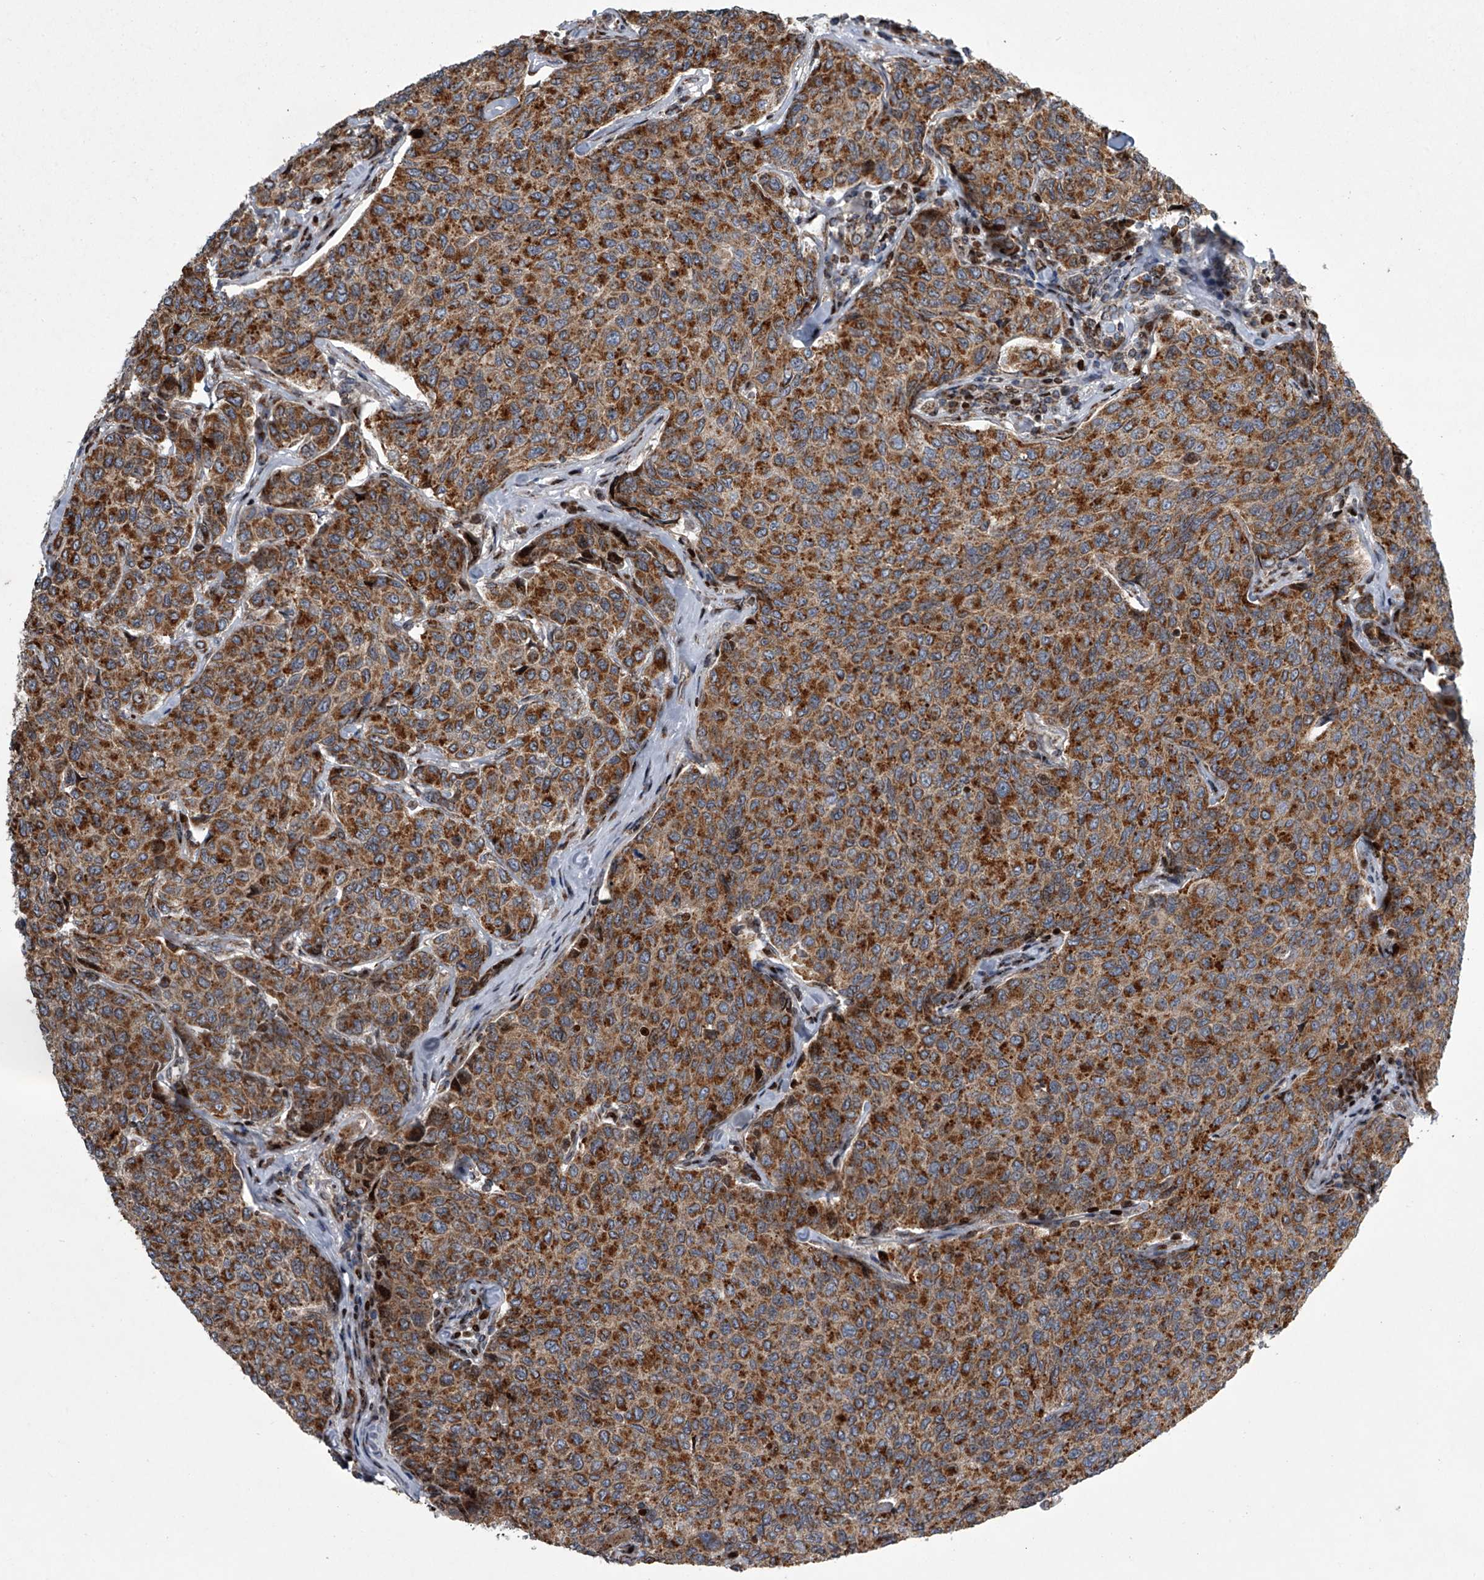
{"staining": {"intensity": "strong", "quantity": ">75%", "location": "cytoplasmic/membranous"}, "tissue": "breast cancer", "cell_type": "Tumor cells", "image_type": "cancer", "snomed": [{"axis": "morphology", "description": "Duct carcinoma"}, {"axis": "topography", "description": "Breast"}], "caption": "DAB immunohistochemical staining of breast cancer (infiltrating ductal carcinoma) reveals strong cytoplasmic/membranous protein expression in approximately >75% of tumor cells.", "gene": "STRADA", "patient": {"sex": "female", "age": 55}}